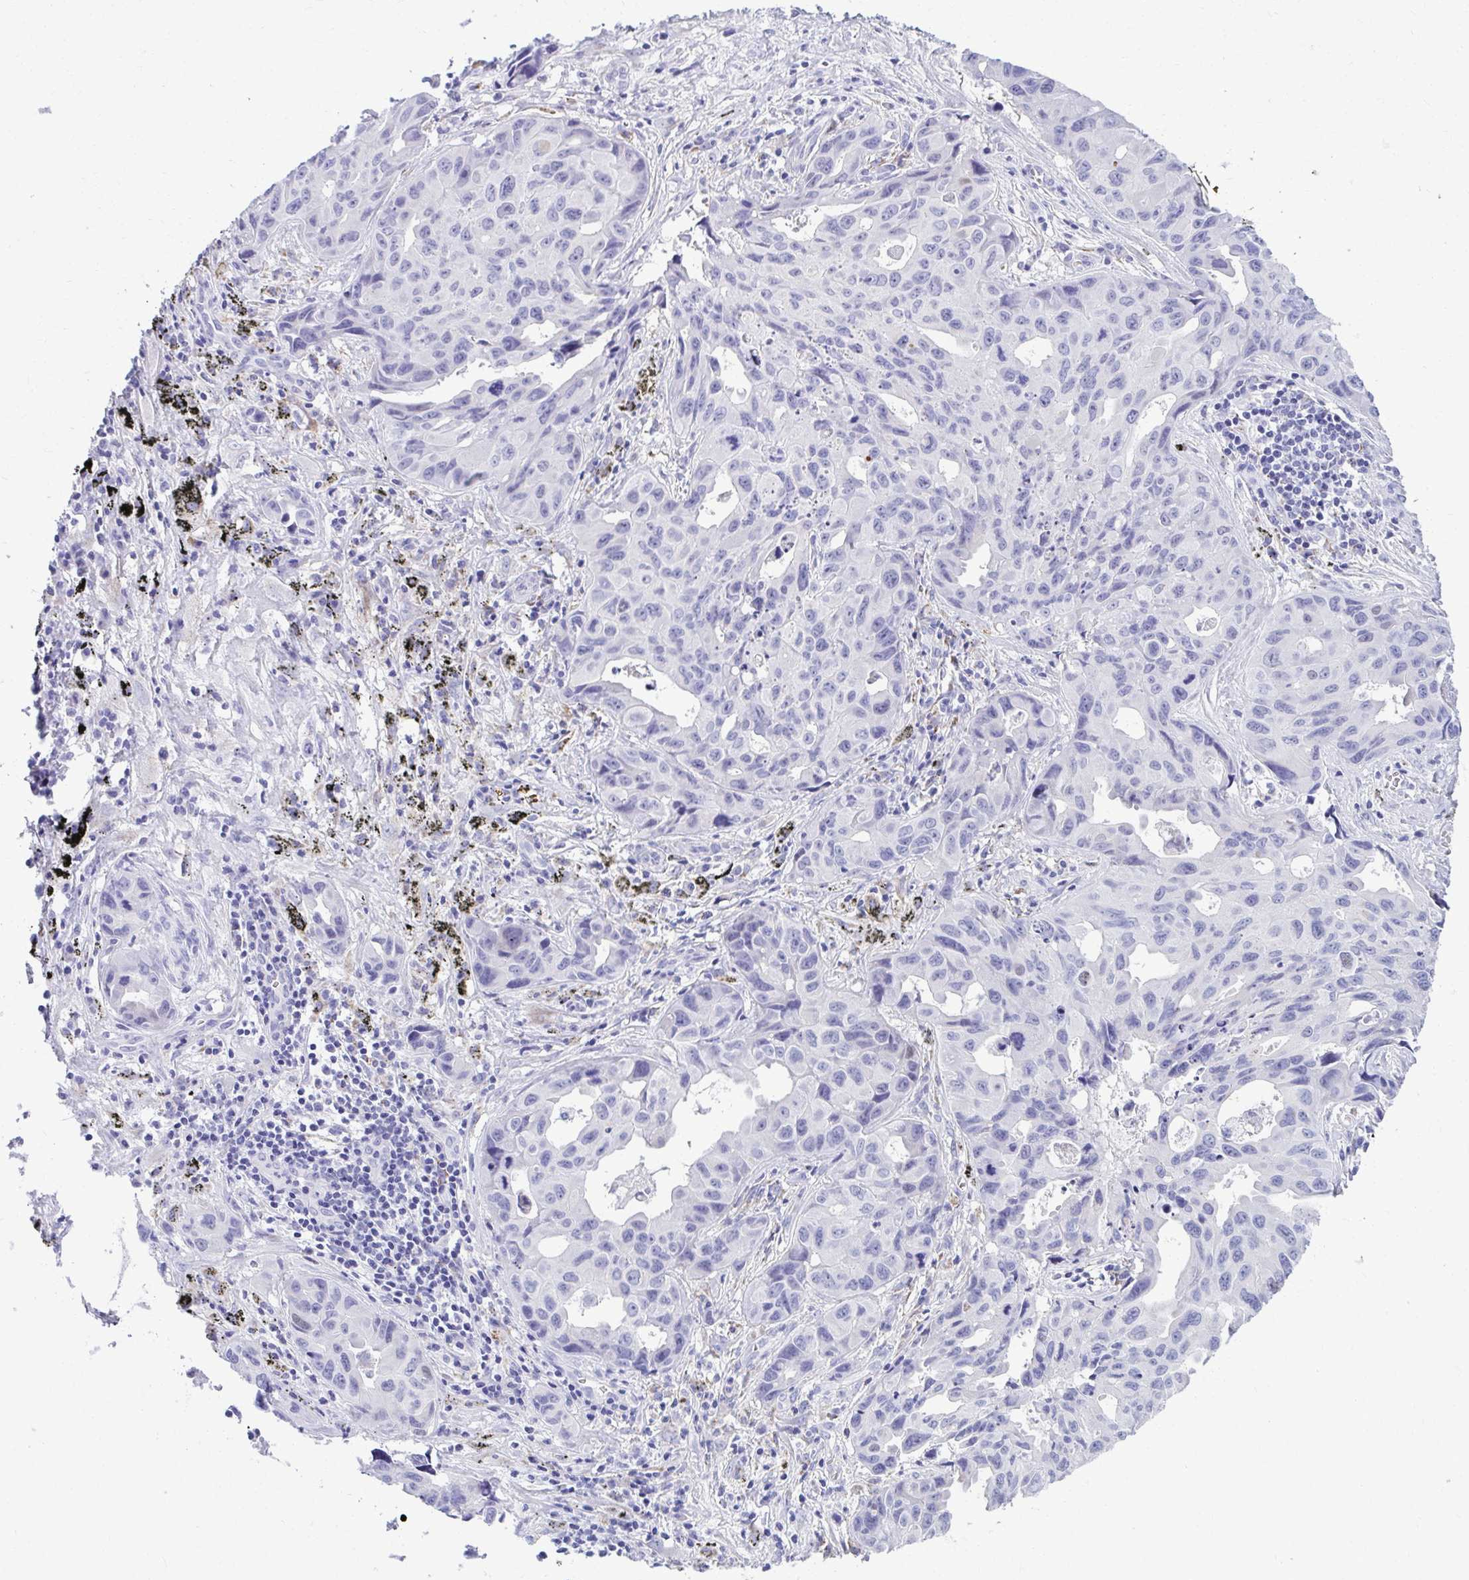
{"staining": {"intensity": "negative", "quantity": "none", "location": "none"}, "tissue": "lung cancer", "cell_type": "Tumor cells", "image_type": "cancer", "snomed": [{"axis": "morphology", "description": "Adenocarcinoma, NOS"}, {"axis": "topography", "description": "Lymph node"}, {"axis": "topography", "description": "Lung"}], "caption": "High magnification brightfield microscopy of adenocarcinoma (lung) stained with DAB (3,3'-diaminobenzidine) (brown) and counterstained with hematoxylin (blue): tumor cells show no significant expression.", "gene": "AIG1", "patient": {"sex": "male", "age": 64}}